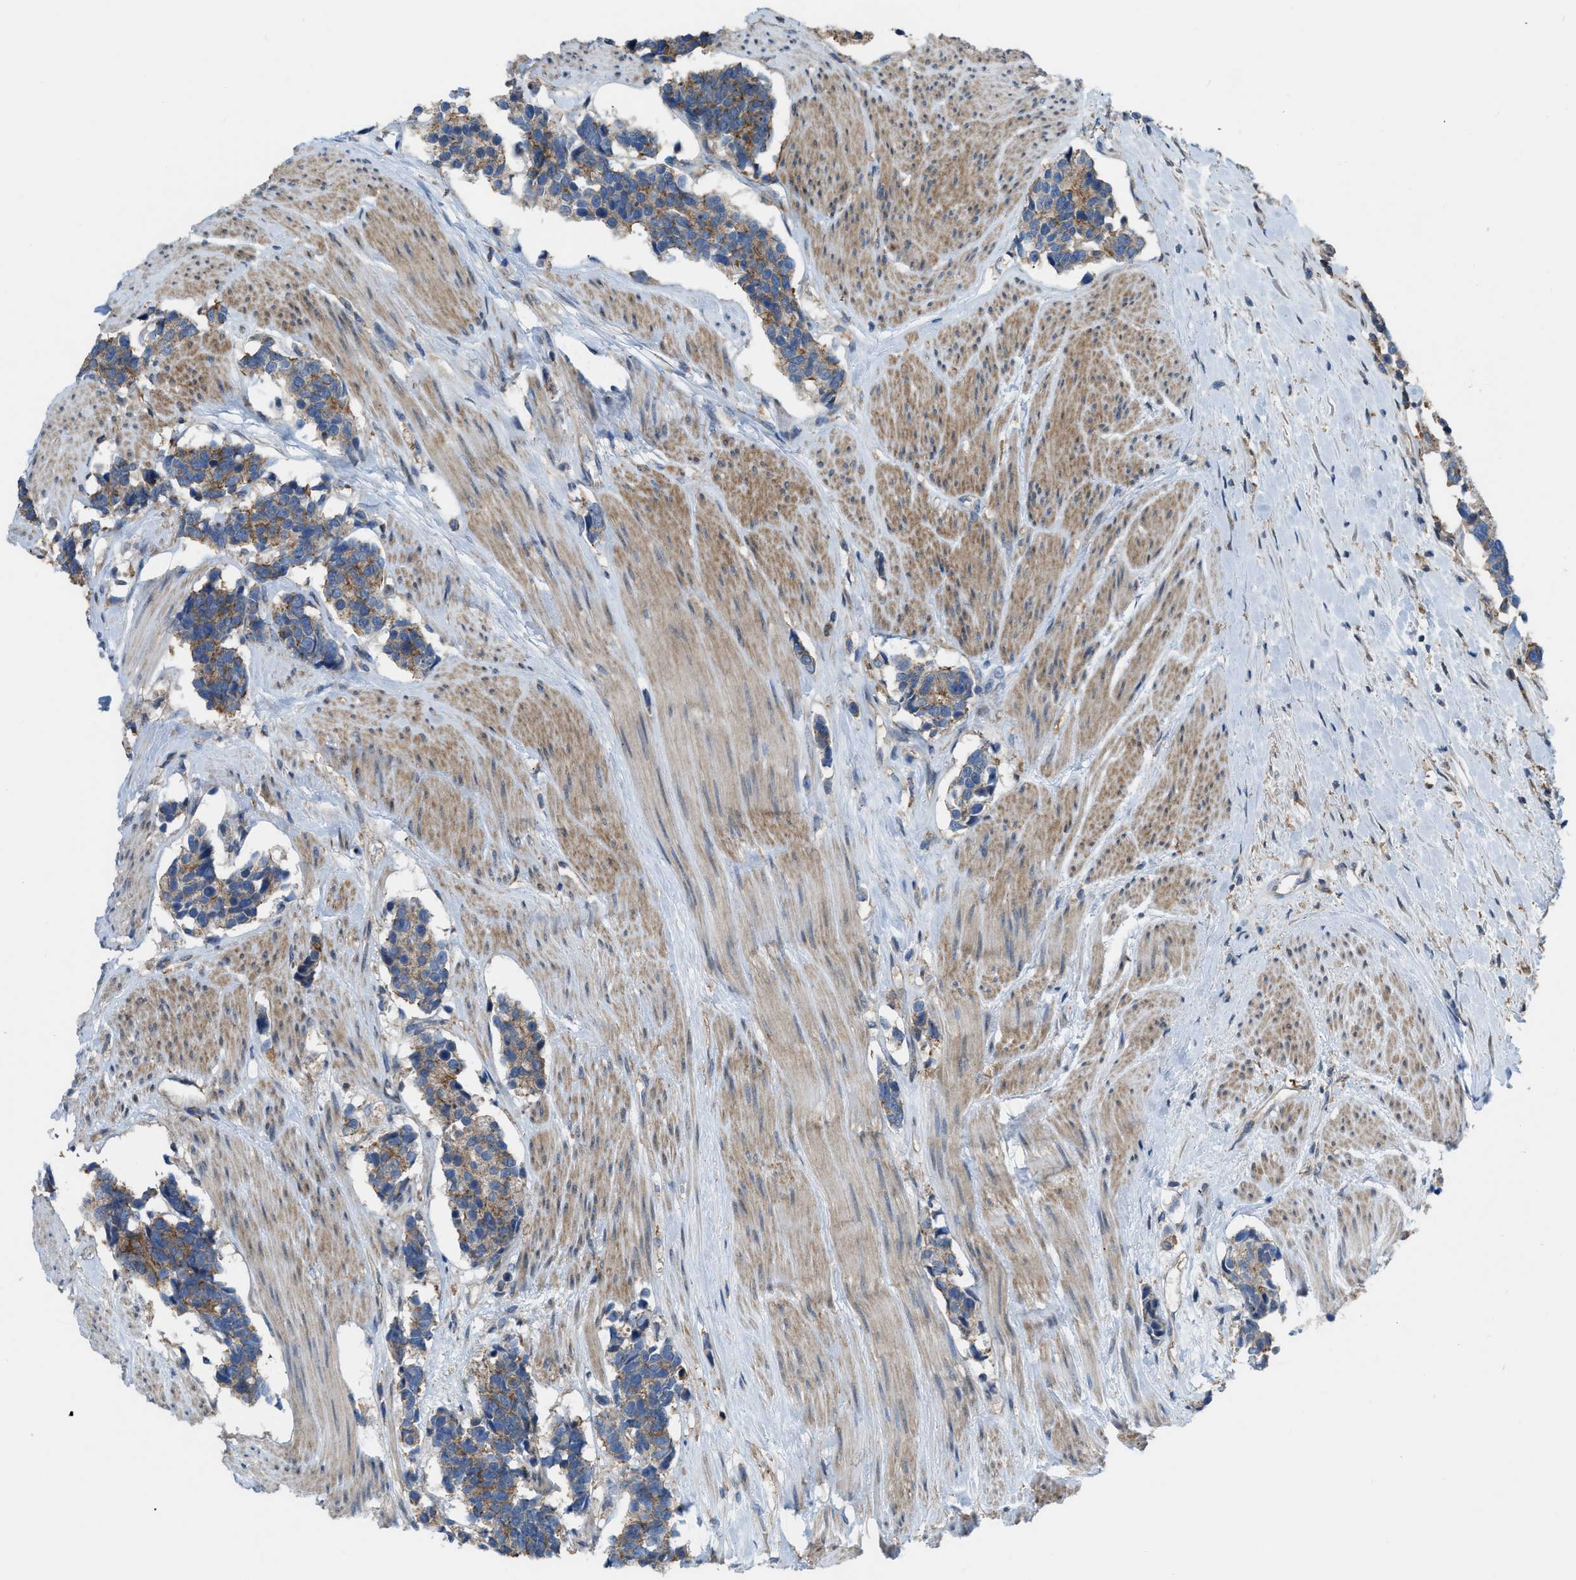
{"staining": {"intensity": "moderate", "quantity": ">75%", "location": "cytoplasmic/membranous"}, "tissue": "carcinoid", "cell_type": "Tumor cells", "image_type": "cancer", "snomed": [{"axis": "morphology", "description": "Carcinoma, NOS"}, {"axis": "morphology", "description": "Carcinoid, malignant, NOS"}, {"axis": "topography", "description": "Urinary bladder"}], "caption": "High-power microscopy captured an immunohistochemistry micrograph of carcinoma, revealing moderate cytoplasmic/membranous staining in about >75% of tumor cells.", "gene": "MYO18A", "patient": {"sex": "male", "age": 57}}